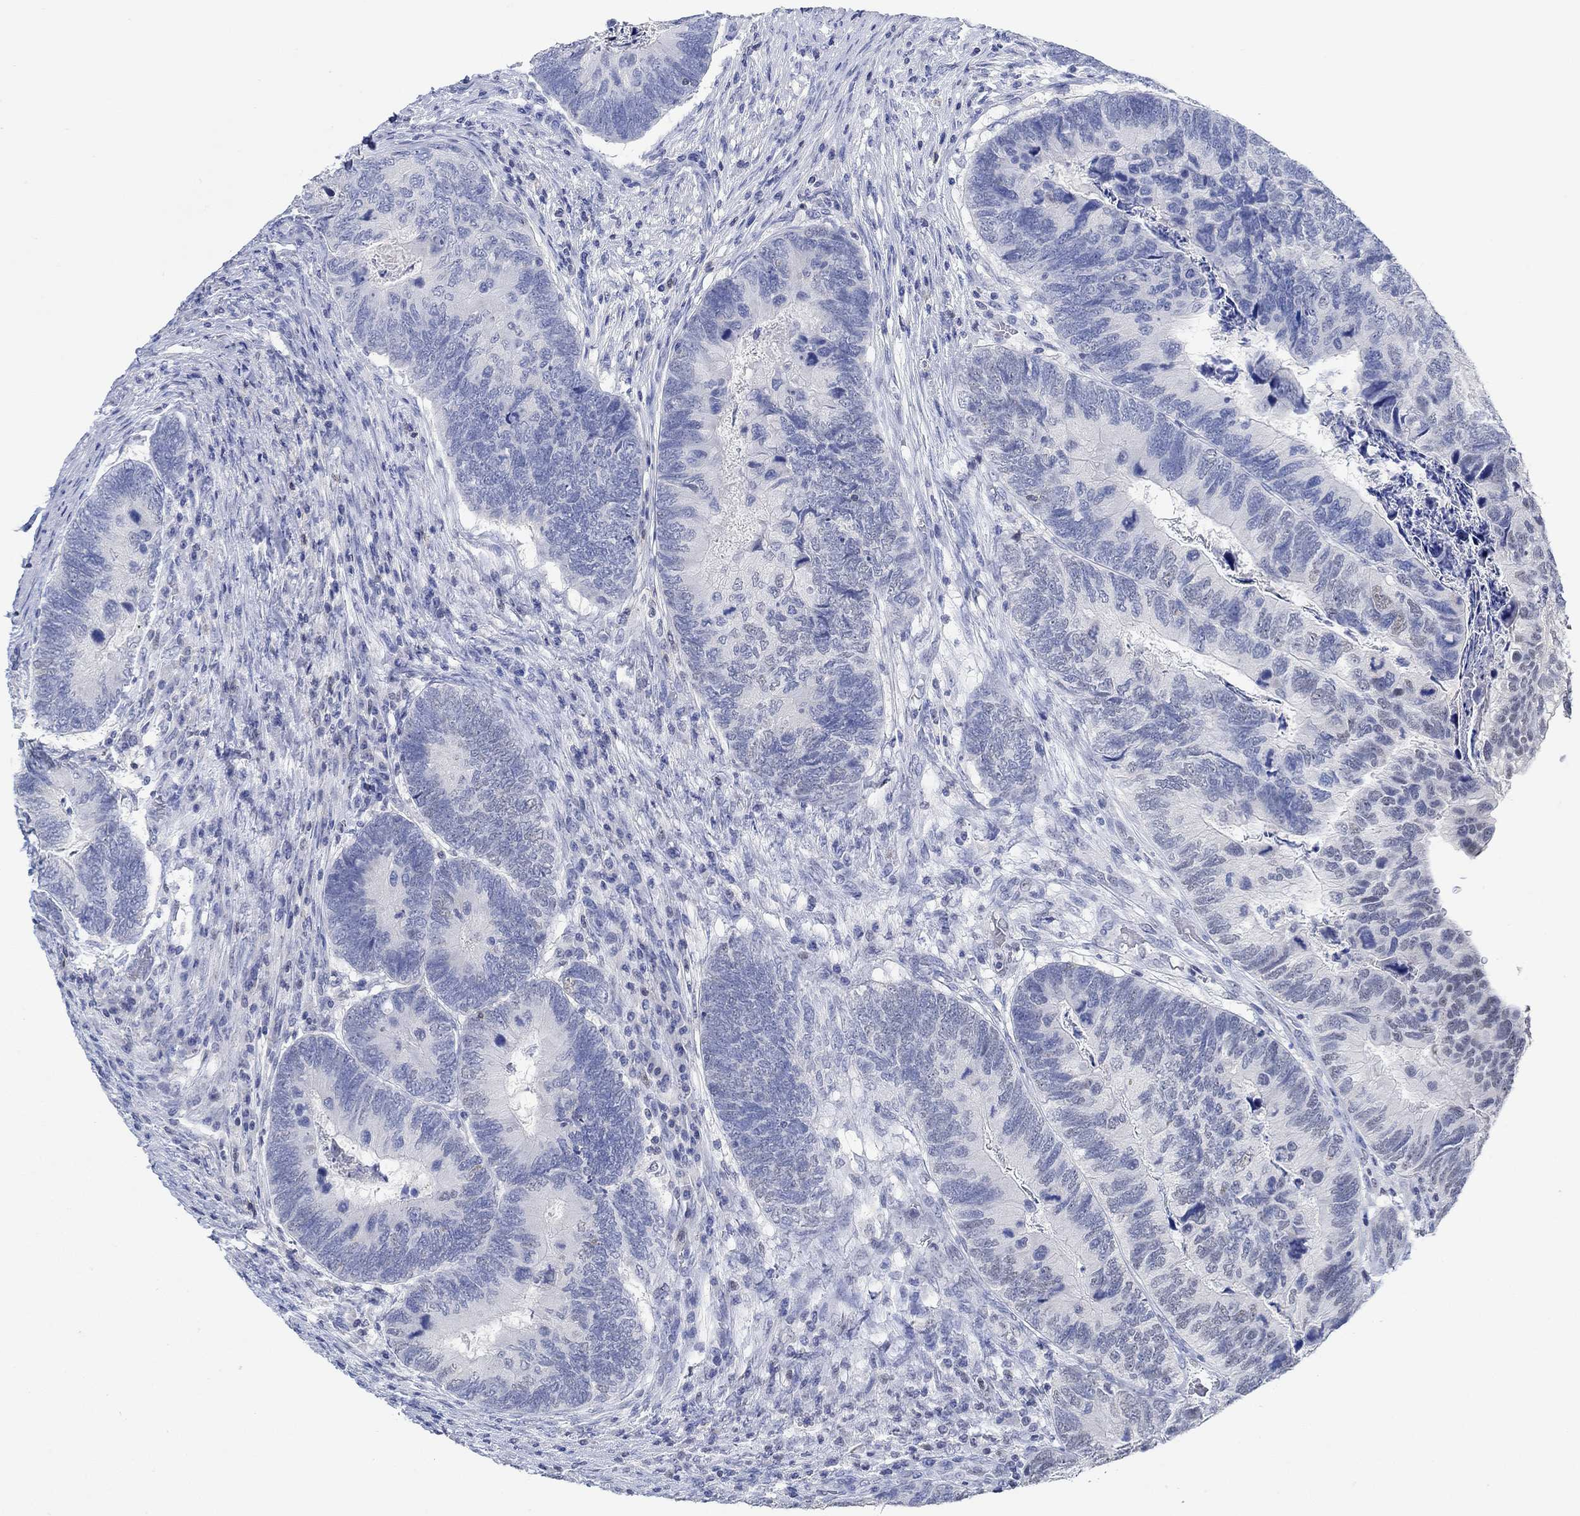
{"staining": {"intensity": "negative", "quantity": "none", "location": "none"}, "tissue": "colorectal cancer", "cell_type": "Tumor cells", "image_type": "cancer", "snomed": [{"axis": "morphology", "description": "Adenocarcinoma, NOS"}, {"axis": "topography", "description": "Colon"}], "caption": "Immunohistochemistry photomicrograph of colorectal cancer stained for a protein (brown), which displays no expression in tumor cells.", "gene": "PPP1R17", "patient": {"sex": "female", "age": 67}}